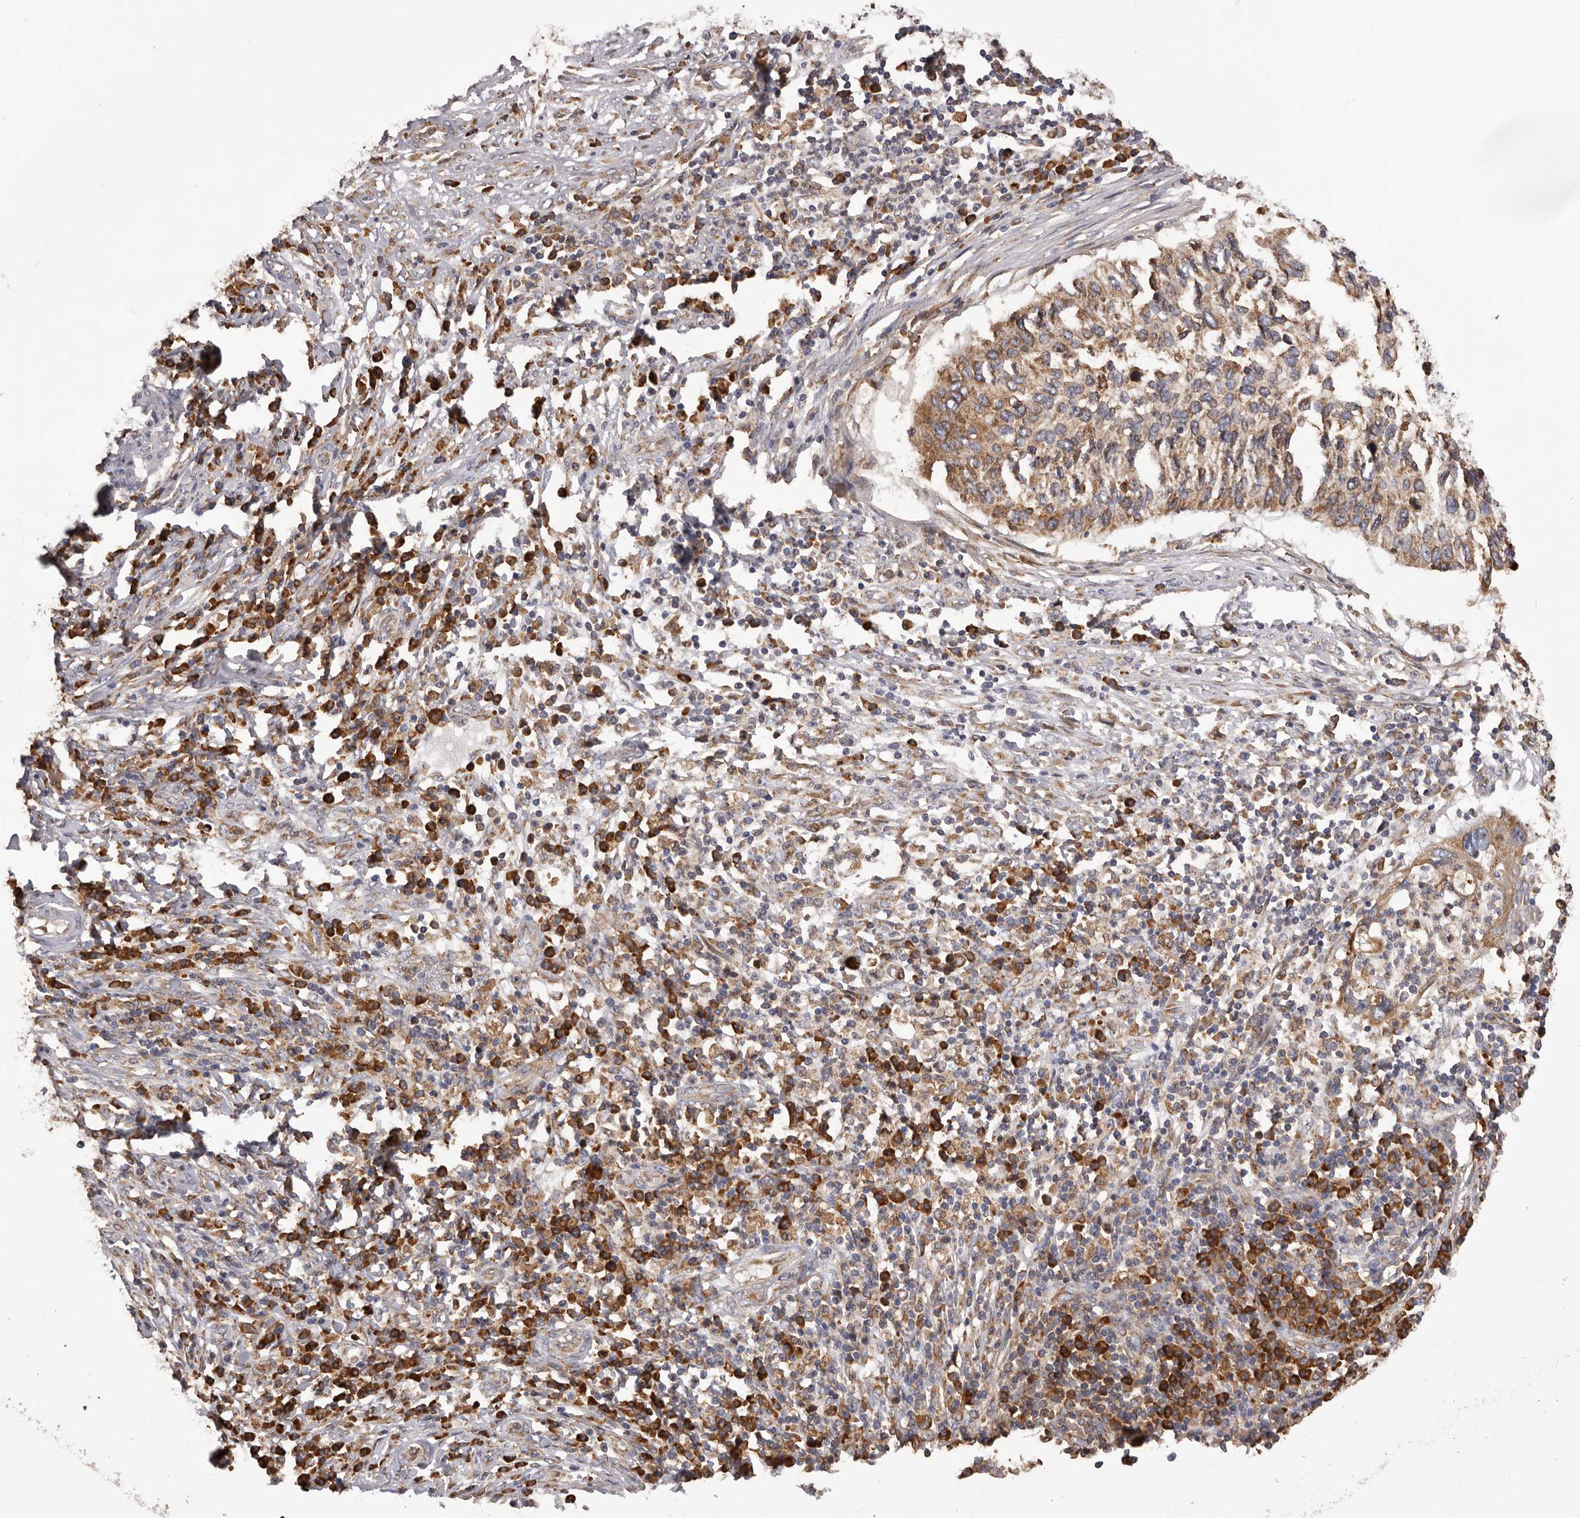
{"staining": {"intensity": "moderate", "quantity": ">75%", "location": "cytoplasmic/membranous"}, "tissue": "cervical cancer", "cell_type": "Tumor cells", "image_type": "cancer", "snomed": [{"axis": "morphology", "description": "Squamous cell carcinoma, NOS"}, {"axis": "topography", "description": "Cervix"}], "caption": "Immunohistochemical staining of squamous cell carcinoma (cervical) exhibits medium levels of moderate cytoplasmic/membranous staining in about >75% of tumor cells.", "gene": "QRSL1", "patient": {"sex": "female", "age": 38}}